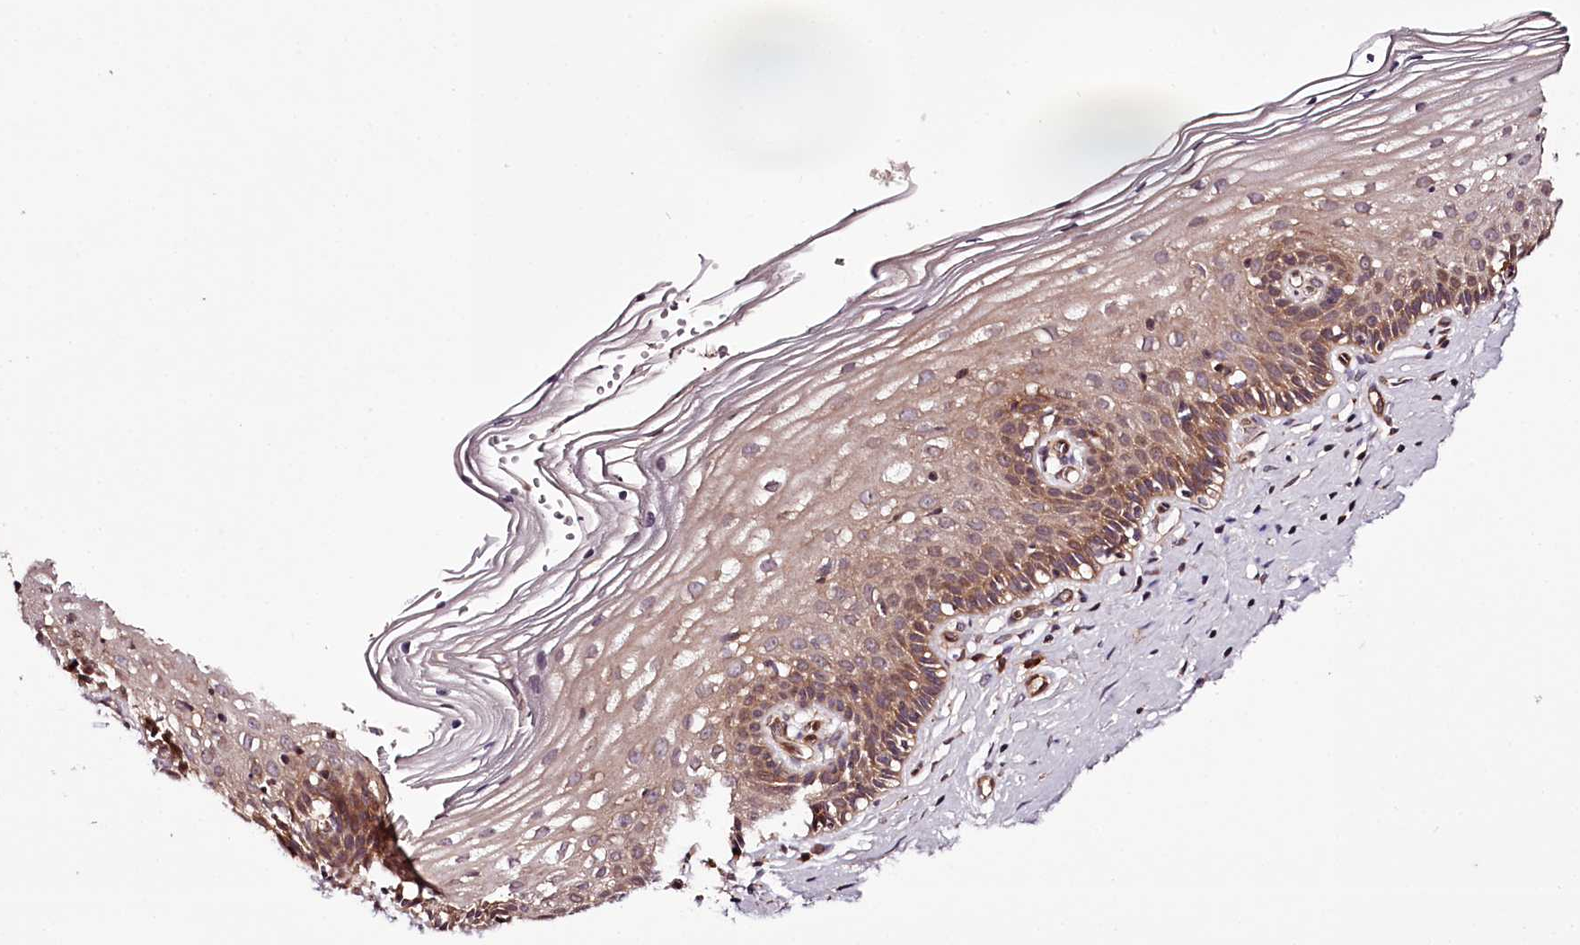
{"staining": {"intensity": "moderate", "quantity": ">75%", "location": "cytoplasmic/membranous"}, "tissue": "cervix", "cell_type": "Glandular cells", "image_type": "normal", "snomed": [{"axis": "morphology", "description": "Normal tissue, NOS"}, {"axis": "topography", "description": "Cervix"}], "caption": "Immunohistochemistry (DAB) staining of unremarkable human cervix displays moderate cytoplasmic/membranous protein staining in approximately >75% of glandular cells.", "gene": "TARS1", "patient": {"sex": "female", "age": 33}}